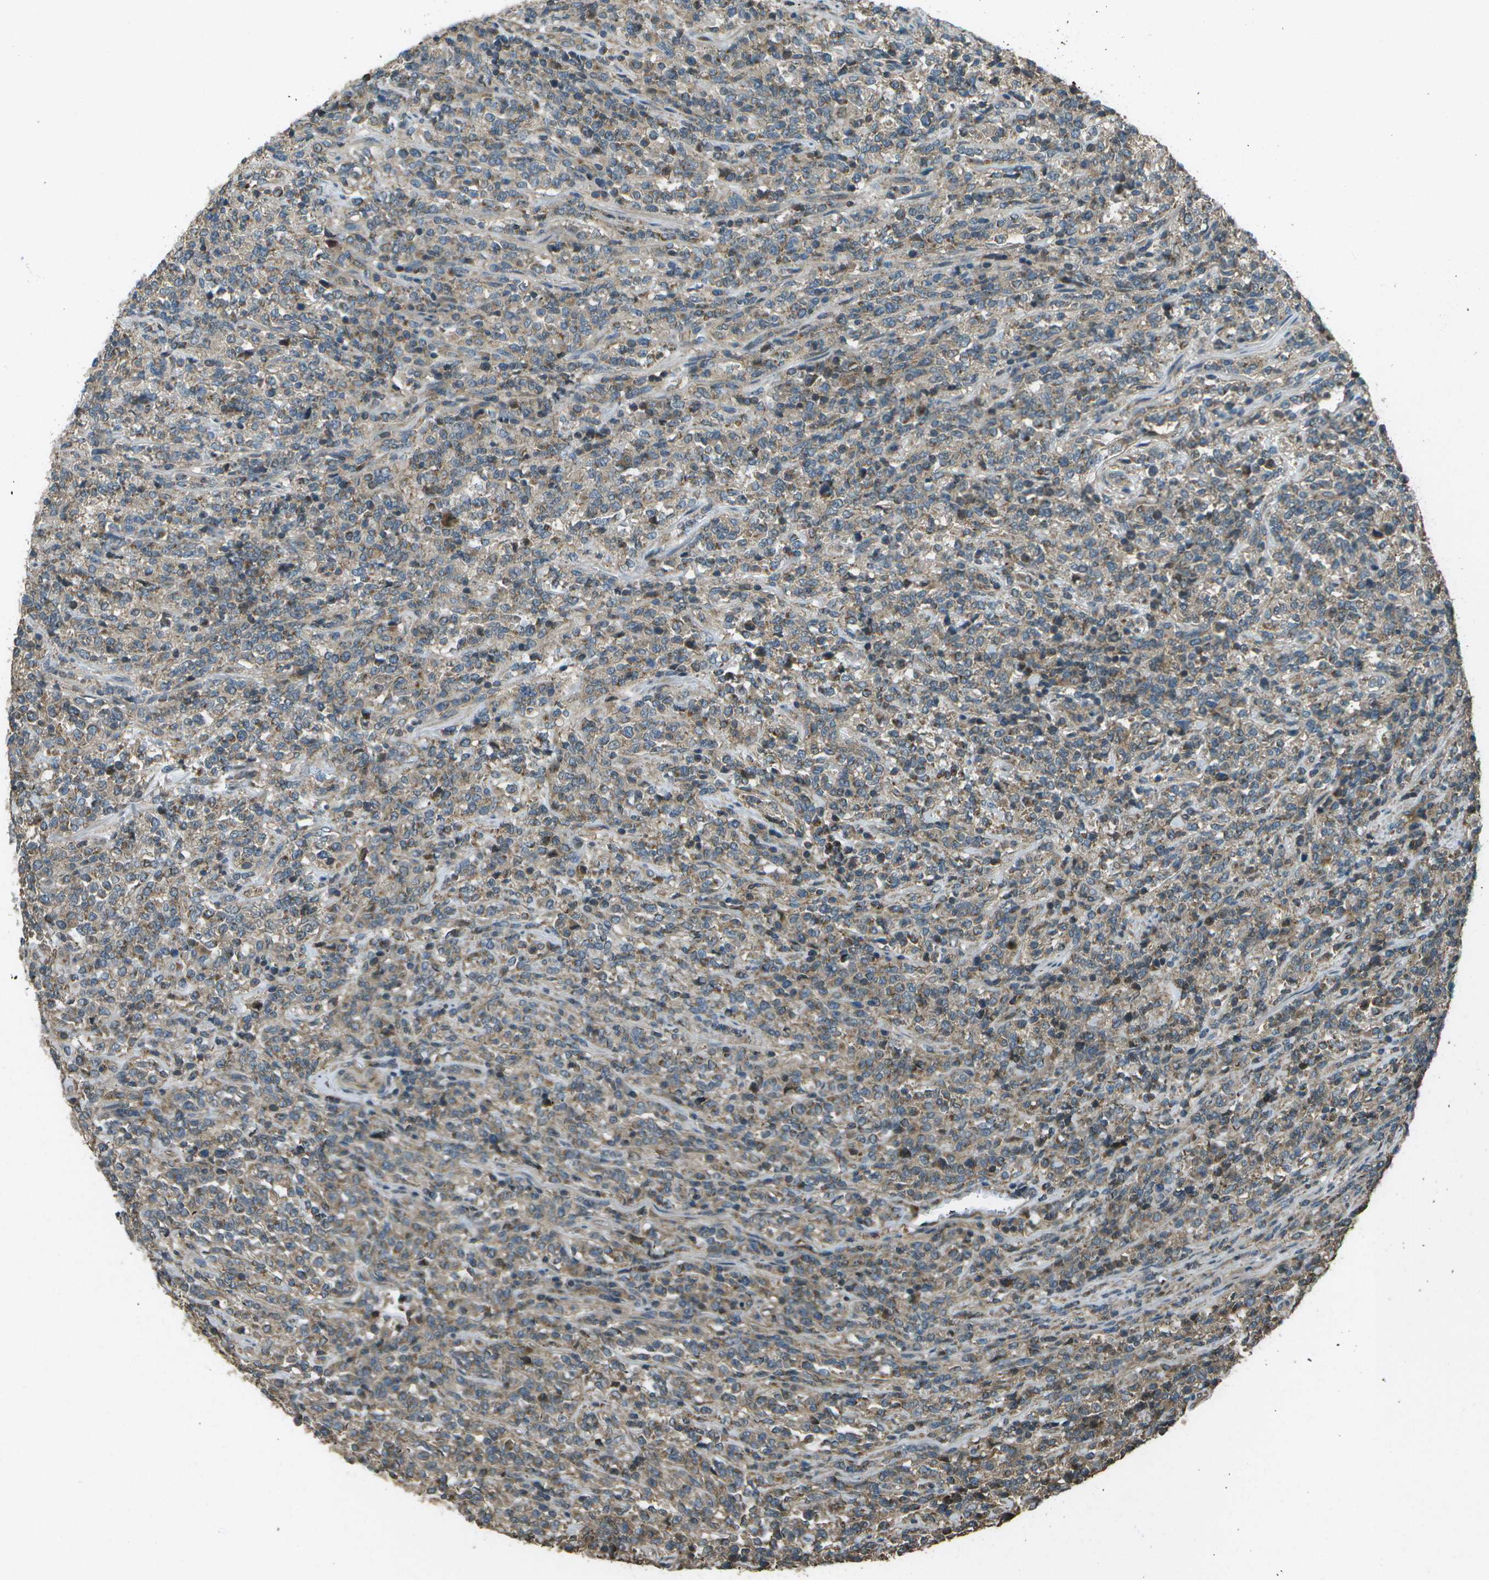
{"staining": {"intensity": "moderate", "quantity": "<25%", "location": "cytoplasmic/membranous"}, "tissue": "lymphoma", "cell_type": "Tumor cells", "image_type": "cancer", "snomed": [{"axis": "morphology", "description": "Malignant lymphoma, non-Hodgkin's type, High grade"}, {"axis": "topography", "description": "Soft tissue"}], "caption": "Brown immunohistochemical staining in human lymphoma reveals moderate cytoplasmic/membranous staining in approximately <25% of tumor cells. The staining is performed using DAB (3,3'-diaminobenzidine) brown chromogen to label protein expression. The nuclei are counter-stained blue using hematoxylin.", "gene": "PLPBP", "patient": {"sex": "male", "age": 18}}